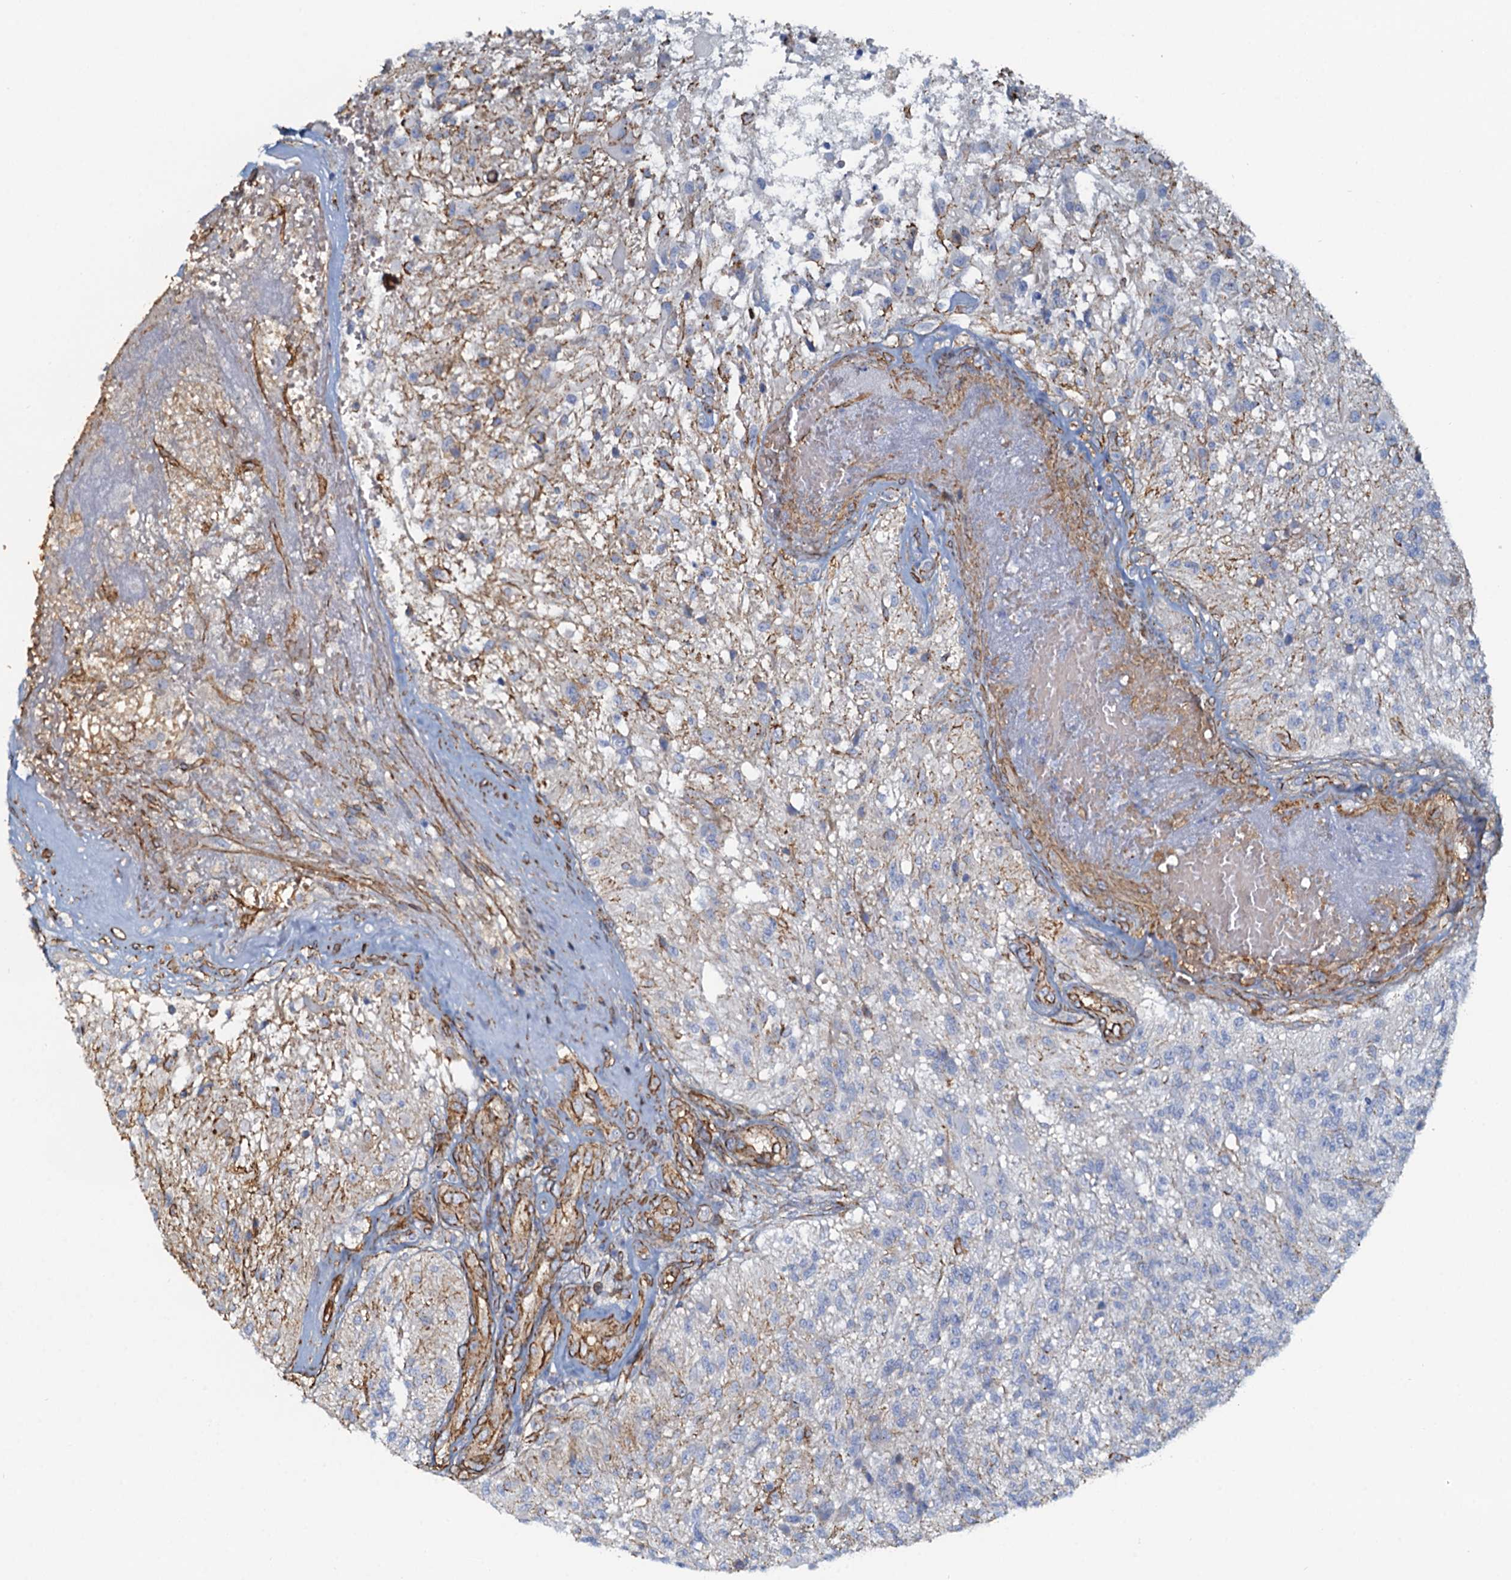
{"staining": {"intensity": "negative", "quantity": "none", "location": "none"}, "tissue": "glioma", "cell_type": "Tumor cells", "image_type": "cancer", "snomed": [{"axis": "morphology", "description": "Glioma, malignant, High grade"}, {"axis": "topography", "description": "Brain"}], "caption": "Image shows no protein positivity in tumor cells of malignant glioma (high-grade) tissue. (DAB immunohistochemistry (IHC), high magnification).", "gene": "DGKG", "patient": {"sex": "male", "age": 56}}